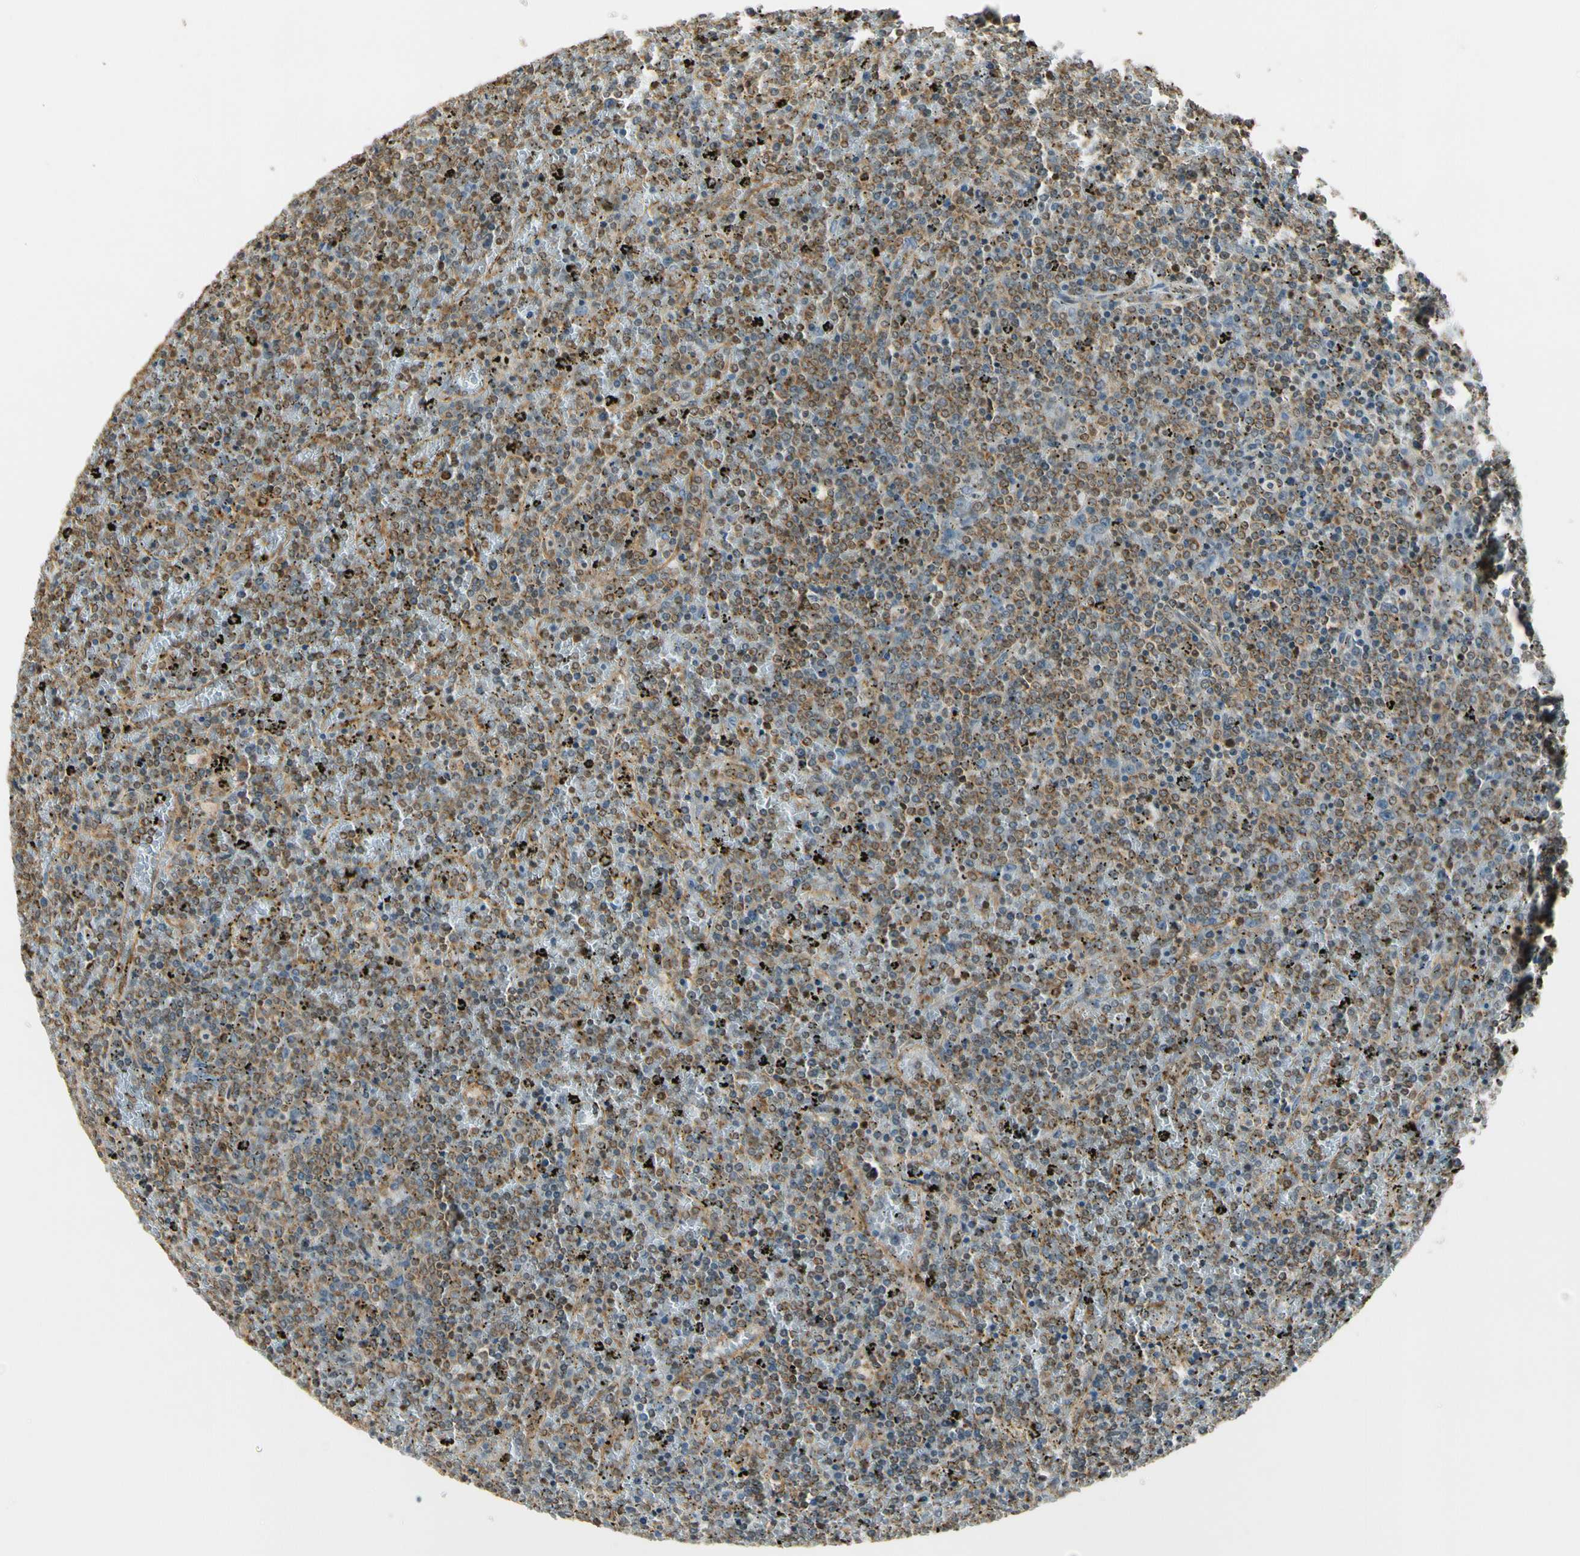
{"staining": {"intensity": "moderate", "quantity": "25%-75%", "location": "cytoplasmic/membranous"}, "tissue": "lymphoma", "cell_type": "Tumor cells", "image_type": "cancer", "snomed": [{"axis": "morphology", "description": "Malignant lymphoma, non-Hodgkin's type, Low grade"}, {"axis": "topography", "description": "Spleen"}], "caption": "Moderate cytoplasmic/membranous expression is appreciated in approximately 25%-75% of tumor cells in lymphoma.", "gene": "LAMTOR1", "patient": {"sex": "female", "age": 77}}